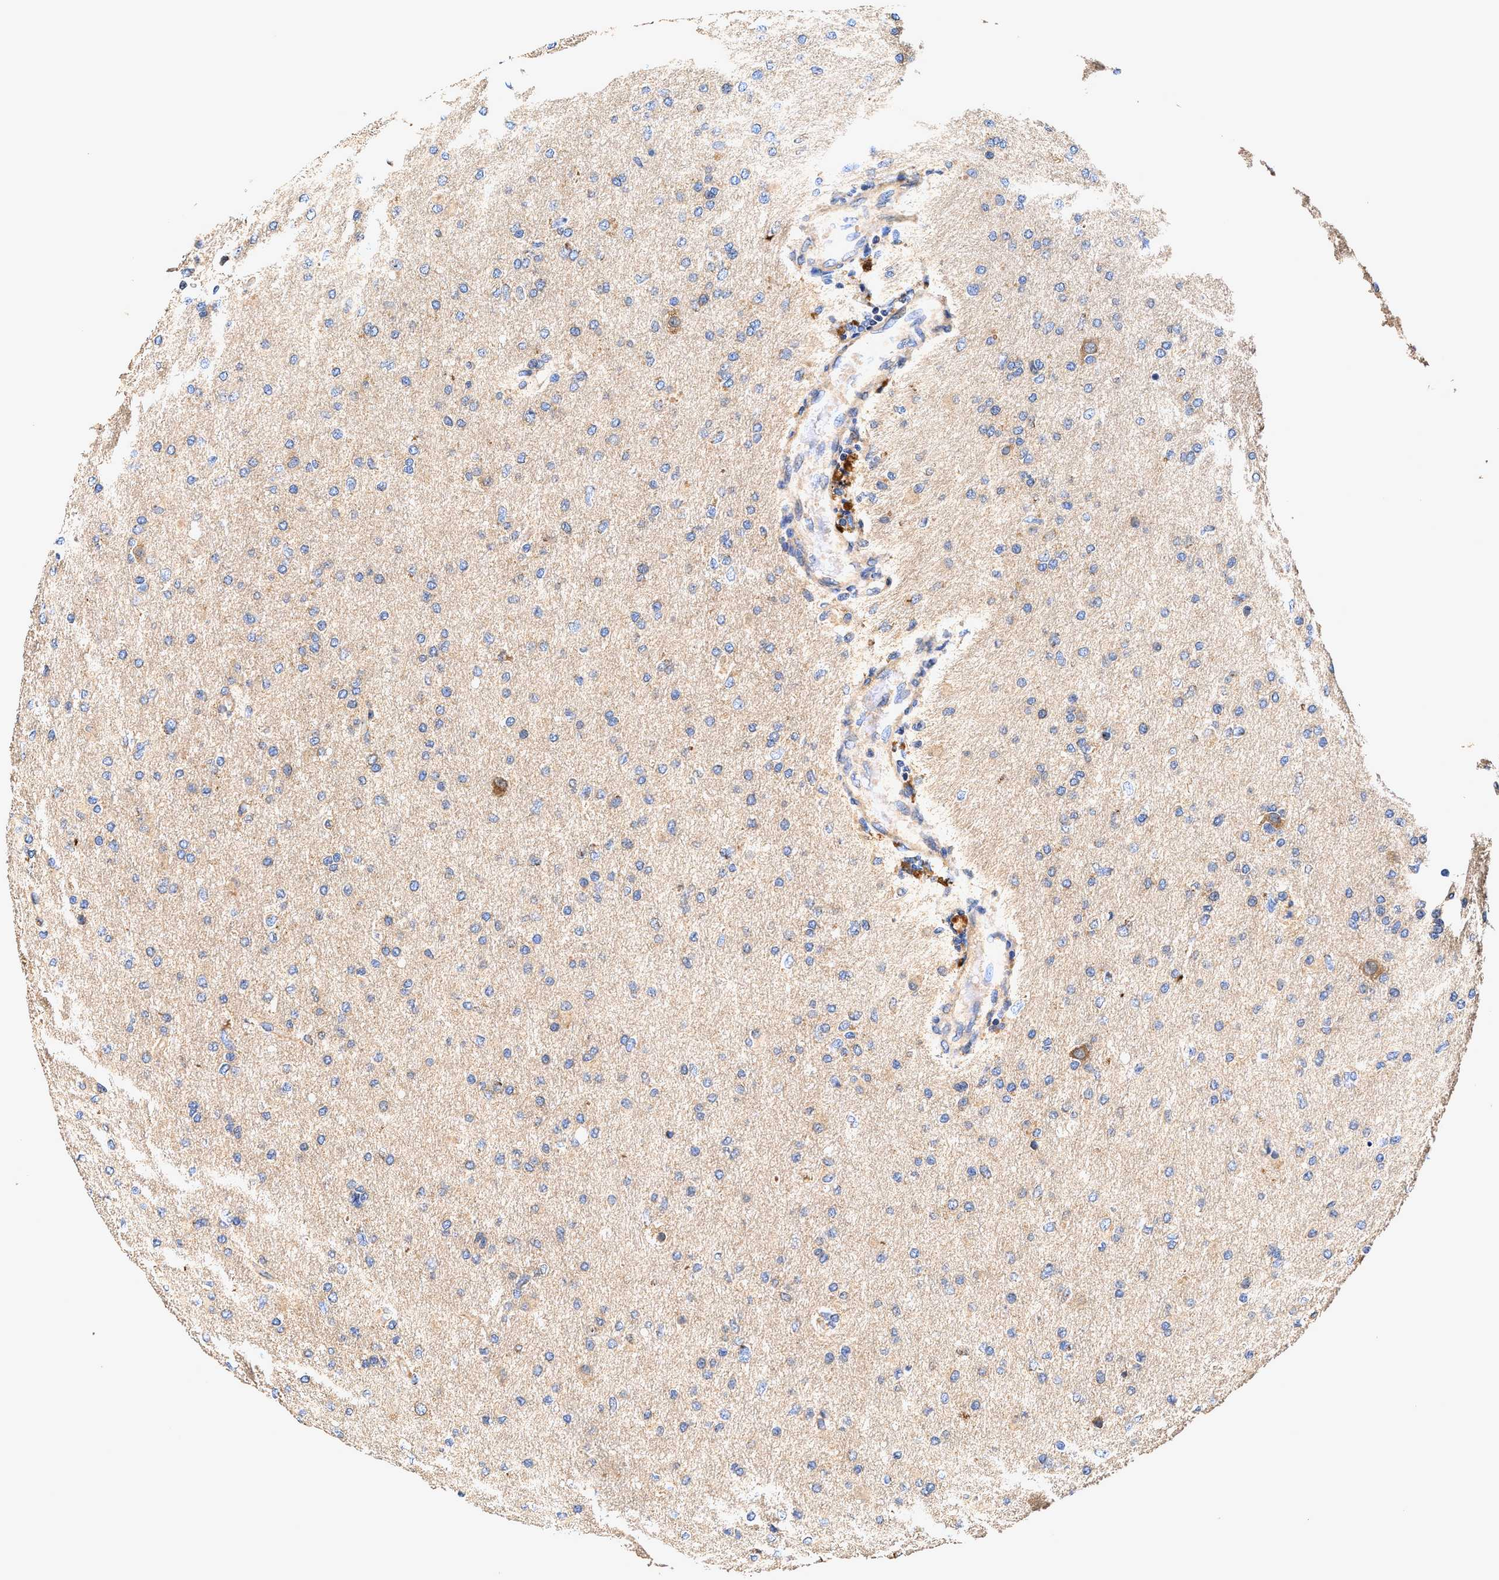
{"staining": {"intensity": "weak", "quantity": "<25%", "location": "cytoplasmic/membranous"}, "tissue": "glioma", "cell_type": "Tumor cells", "image_type": "cancer", "snomed": [{"axis": "morphology", "description": "Glioma, malignant, High grade"}, {"axis": "topography", "description": "Cerebral cortex"}], "caption": "DAB (3,3'-diaminobenzidine) immunohistochemical staining of malignant glioma (high-grade) demonstrates no significant expression in tumor cells.", "gene": "EFNA4", "patient": {"sex": "female", "age": 36}}